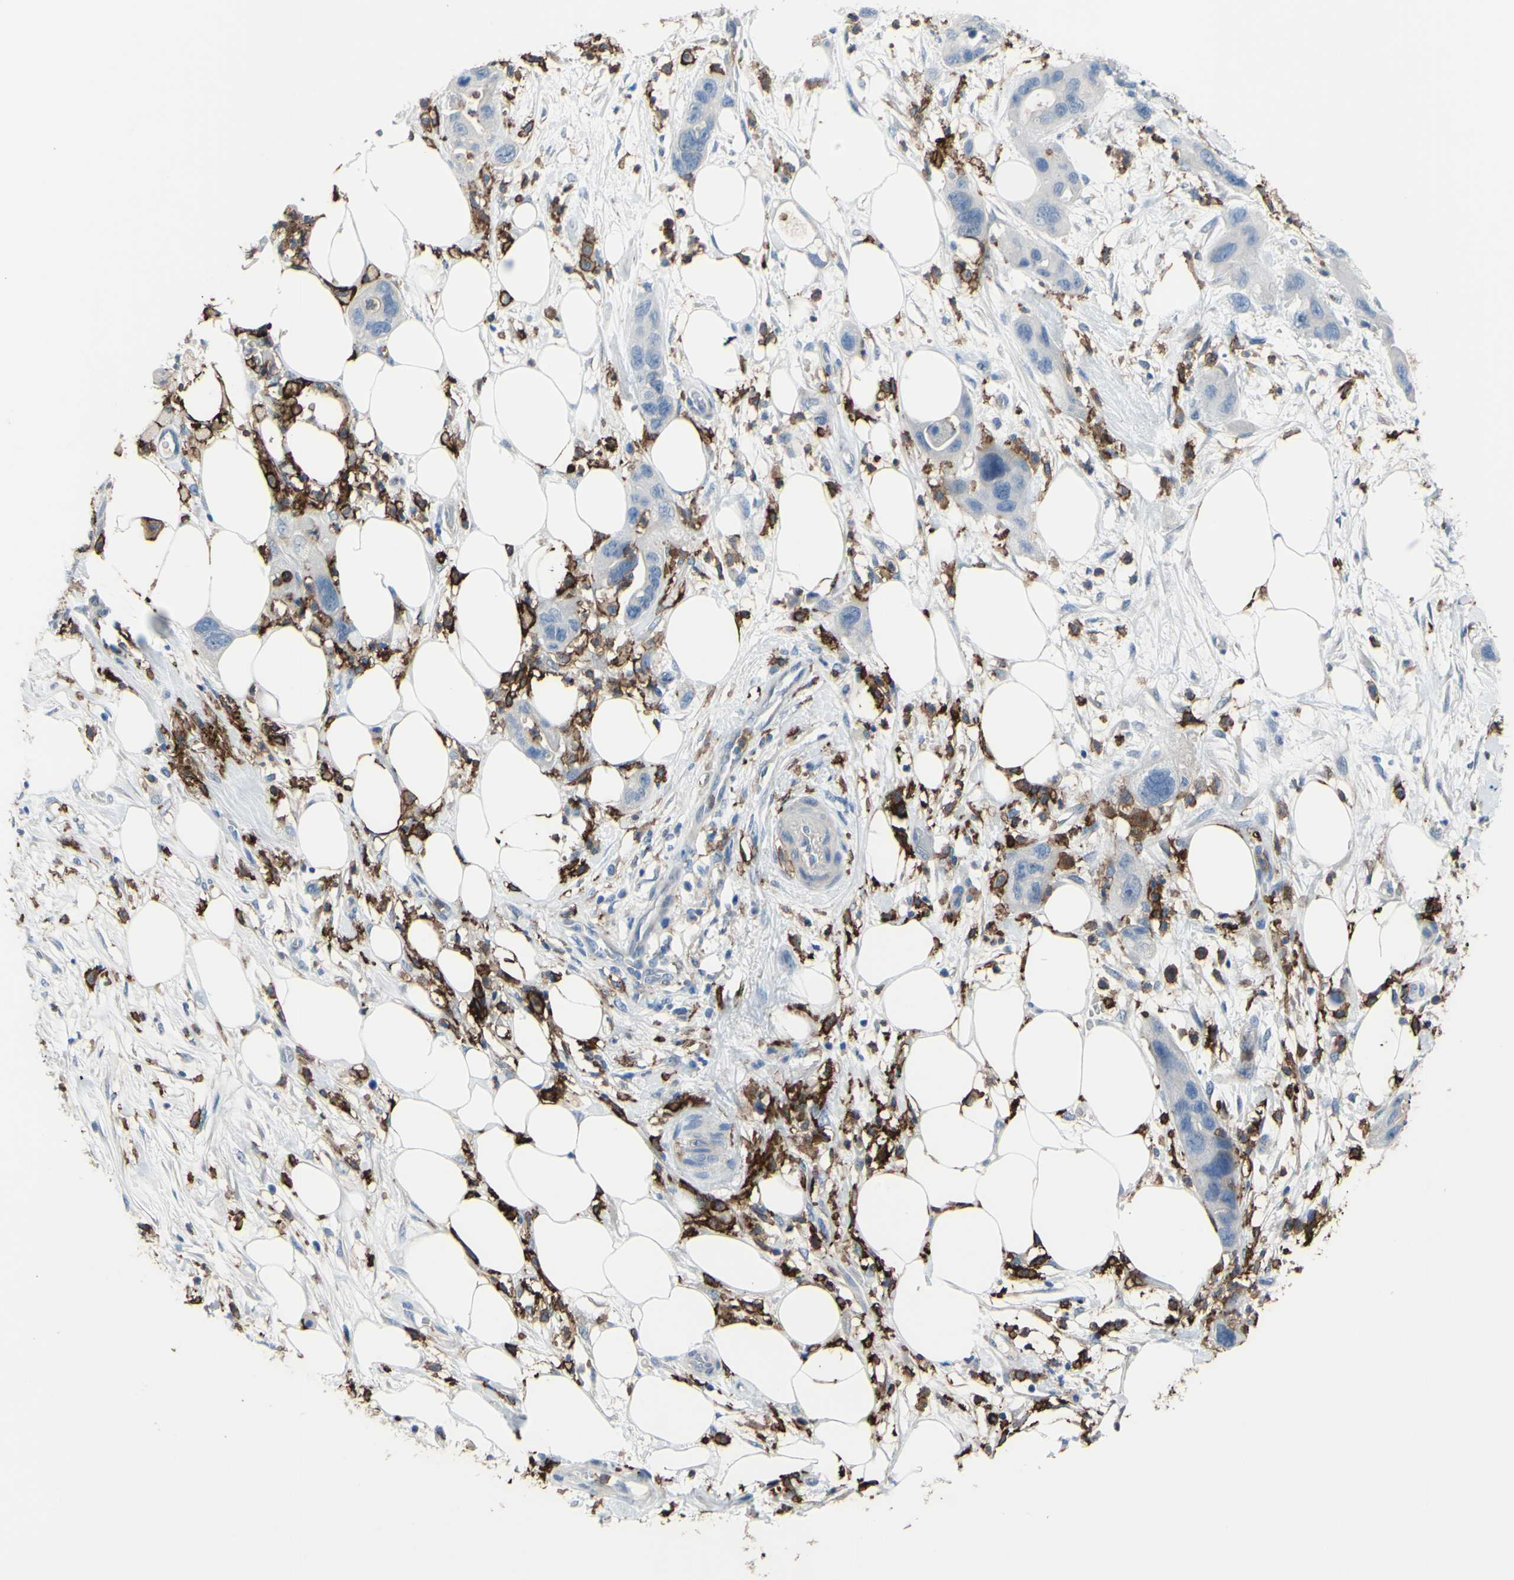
{"staining": {"intensity": "negative", "quantity": "none", "location": "none"}, "tissue": "pancreatic cancer", "cell_type": "Tumor cells", "image_type": "cancer", "snomed": [{"axis": "morphology", "description": "Adenocarcinoma, NOS"}, {"axis": "topography", "description": "Pancreas"}], "caption": "IHC of human pancreatic cancer reveals no expression in tumor cells. Nuclei are stained in blue.", "gene": "FCGR2A", "patient": {"sex": "female", "age": 71}}